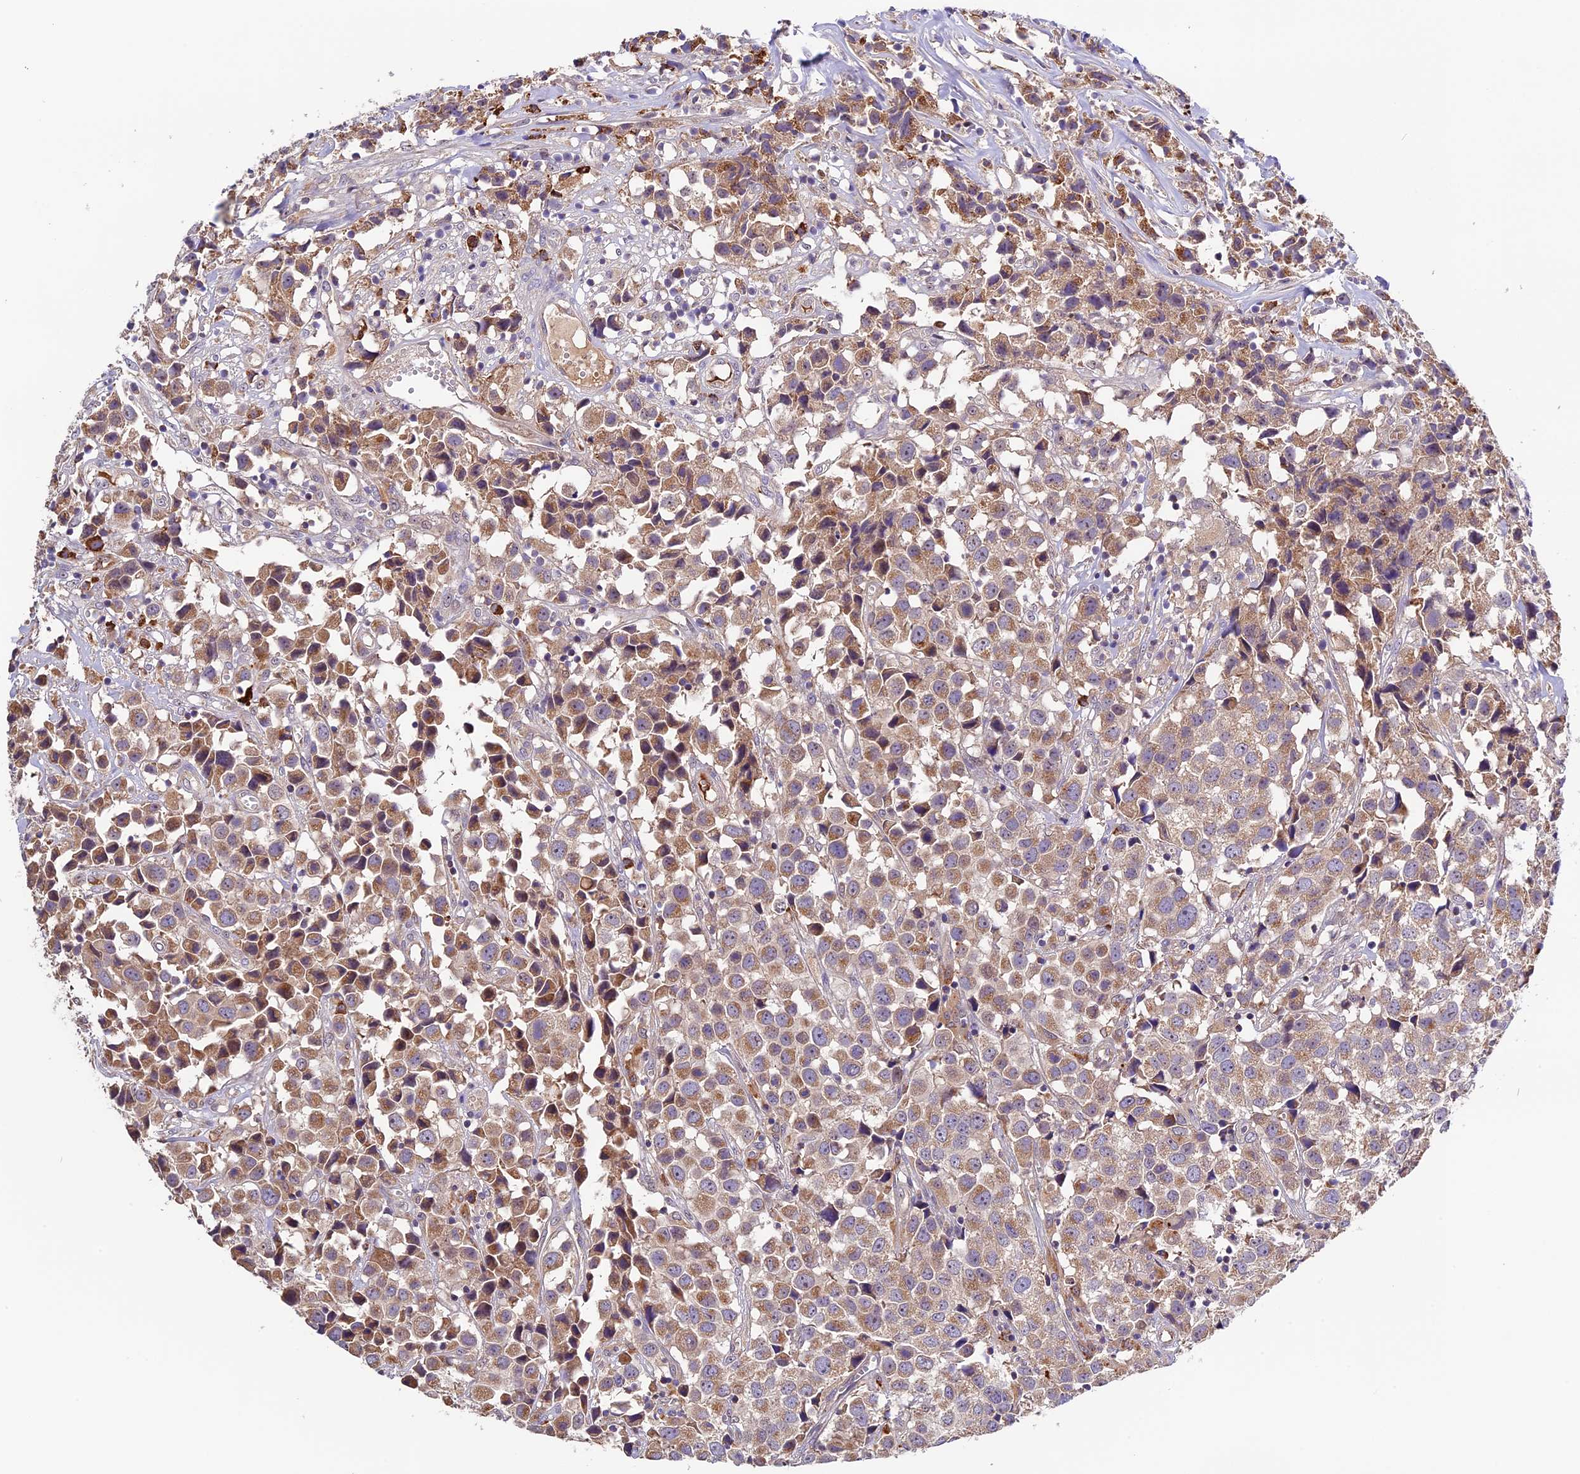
{"staining": {"intensity": "moderate", "quantity": ">75%", "location": "cytoplasmic/membranous"}, "tissue": "urothelial cancer", "cell_type": "Tumor cells", "image_type": "cancer", "snomed": [{"axis": "morphology", "description": "Urothelial carcinoma, High grade"}, {"axis": "topography", "description": "Urinary bladder"}], "caption": "The photomicrograph demonstrates immunohistochemical staining of urothelial cancer. There is moderate cytoplasmic/membranous expression is appreciated in approximately >75% of tumor cells.", "gene": "METTL22", "patient": {"sex": "female", "age": 75}}